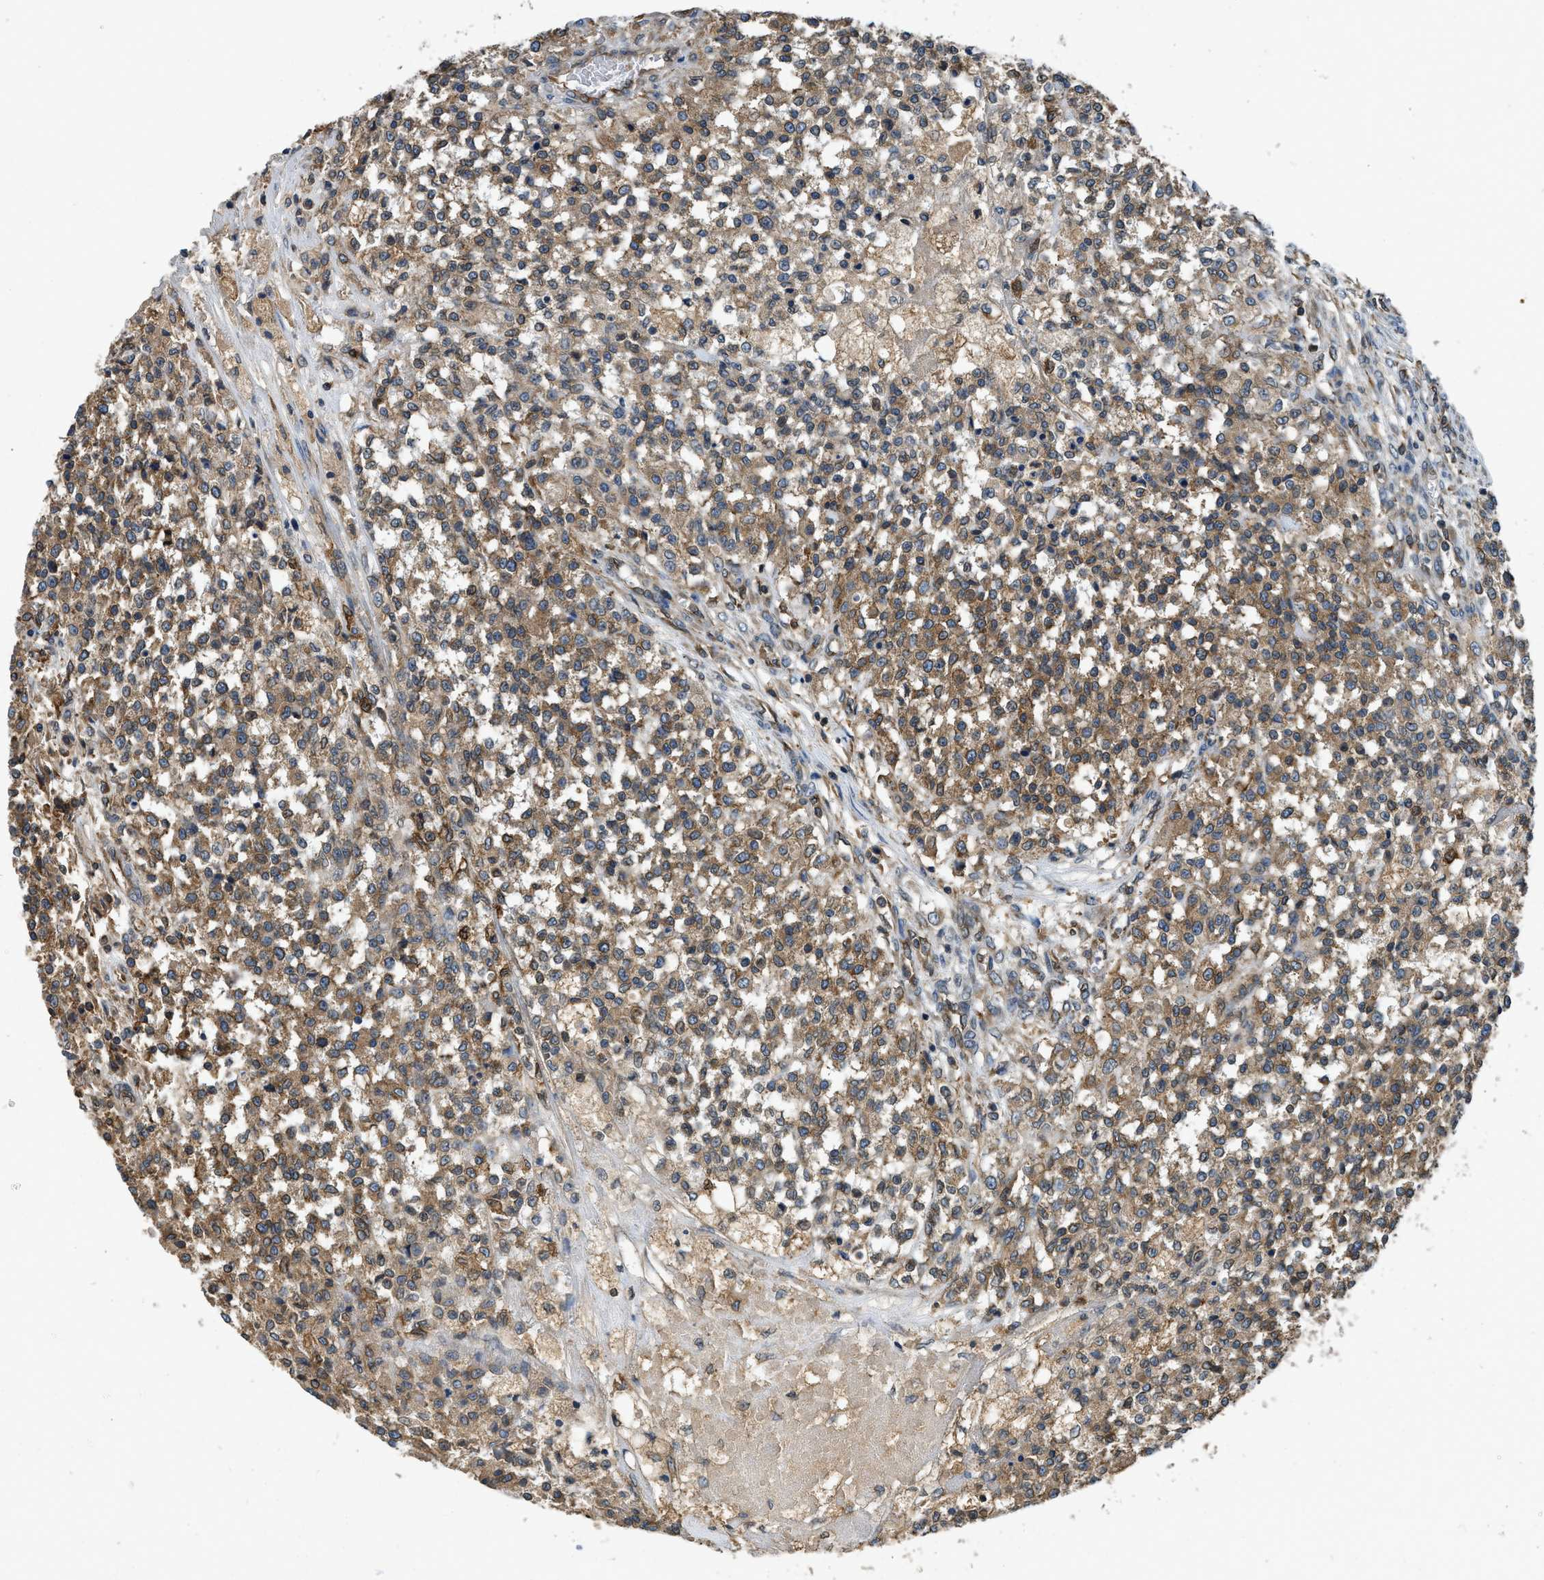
{"staining": {"intensity": "moderate", "quantity": ">75%", "location": "cytoplasmic/membranous"}, "tissue": "testis cancer", "cell_type": "Tumor cells", "image_type": "cancer", "snomed": [{"axis": "morphology", "description": "Seminoma, NOS"}, {"axis": "topography", "description": "Testis"}], "caption": "Immunohistochemistry (IHC) photomicrograph of human testis cancer (seminoma) stained for a protein (brown), which shows medium levels of moderate cytoplasmic/membranous positivity in about >75% of tumor cells.", "gene": "BCAP31", "patient": {"sex": "male", "age": 59}}